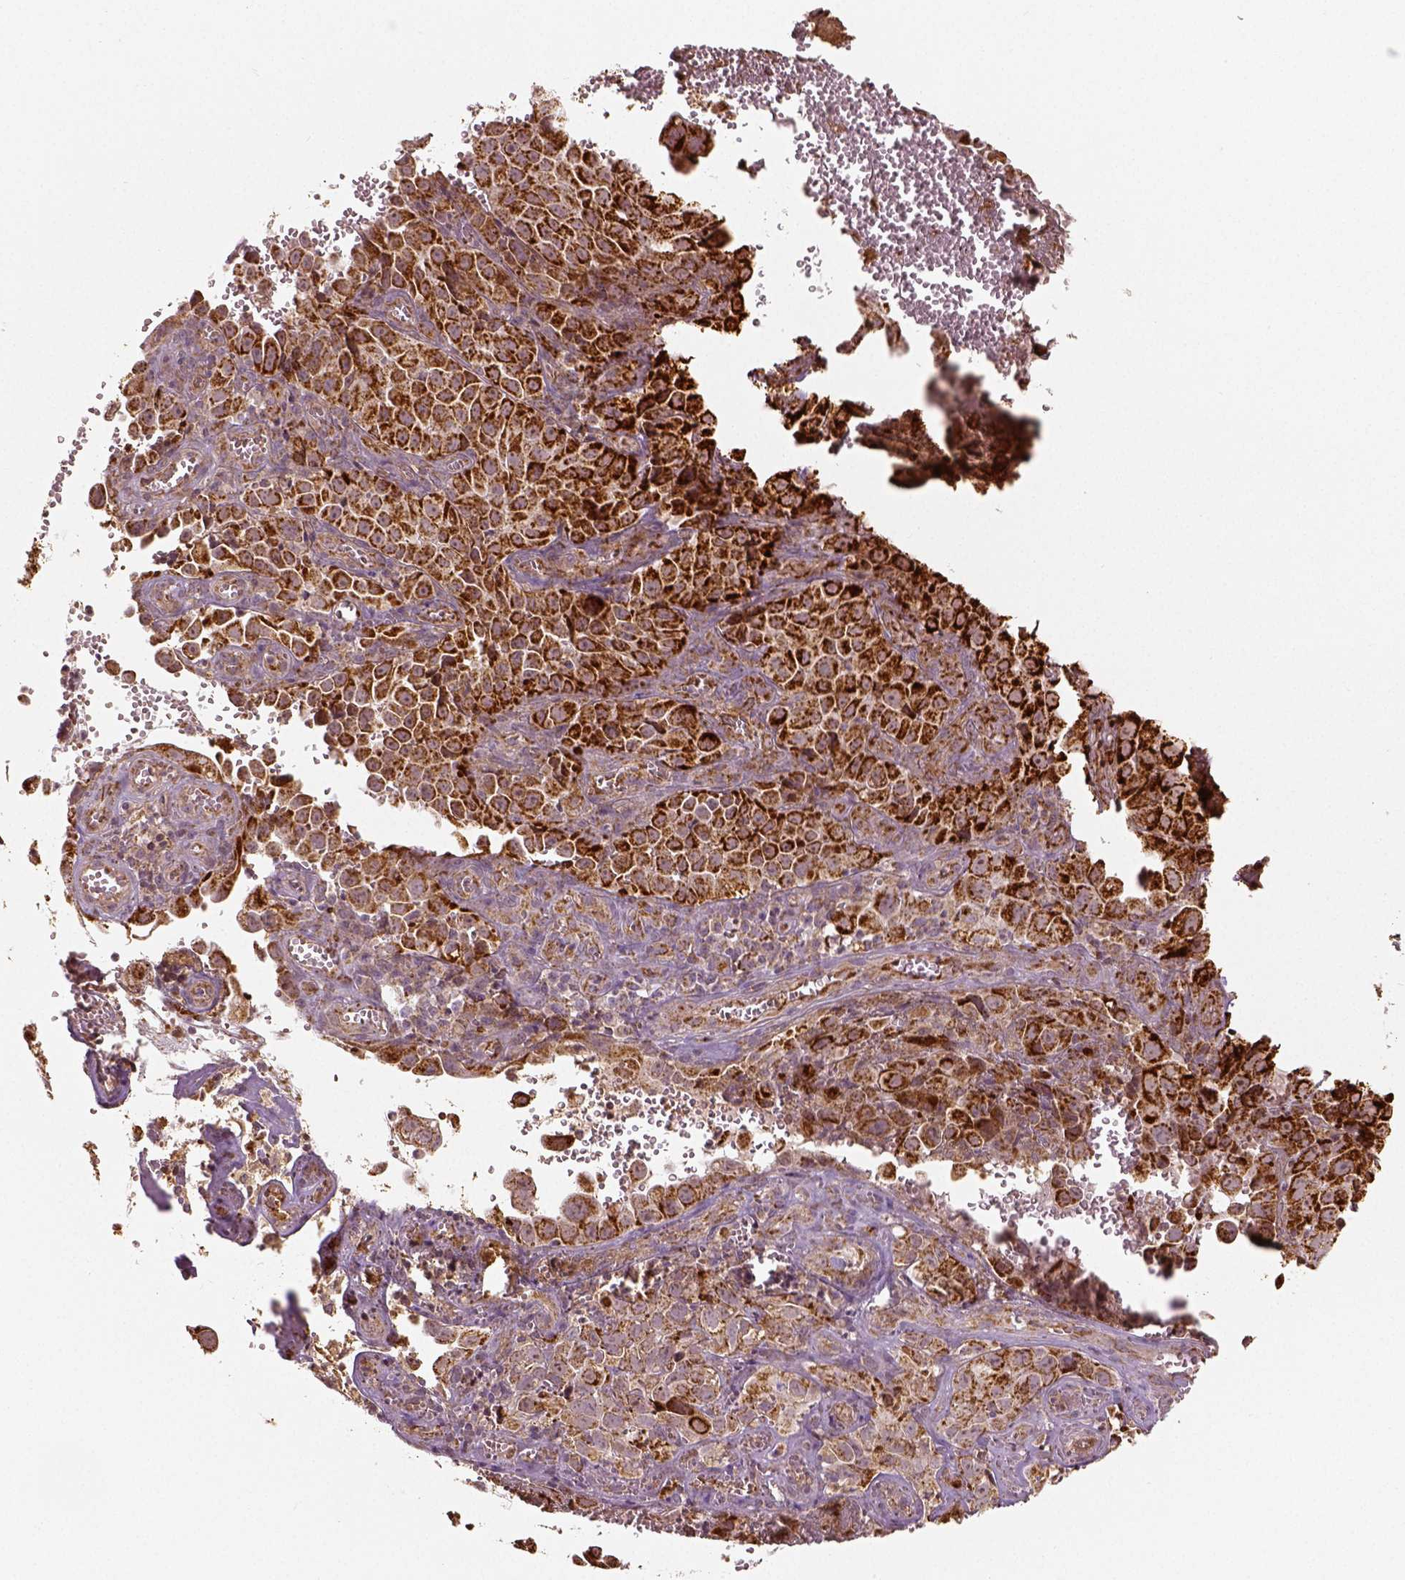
{"staining": {"intensity": "strong", "quantity": ">75%", "location": "cytoplasmic/membranous"}, "tissue": "cervical cancer", "cell_type": "Tumor cells", "image_type": "cancer", "snomed": [{"axis": "morphology", "description": "Squamous cell carcinoma, NOS"}, {"axis": "topography", "description": "Cervix"}], "caption": "Cervical cancer (squamous cell carcinoma) stained with a brown dye displays strong cytoplasmic/membranous positive expression in about >75% of tumor cells.", "gene": "PGAM5", "patient": {"sex": "female", "age": 55}}